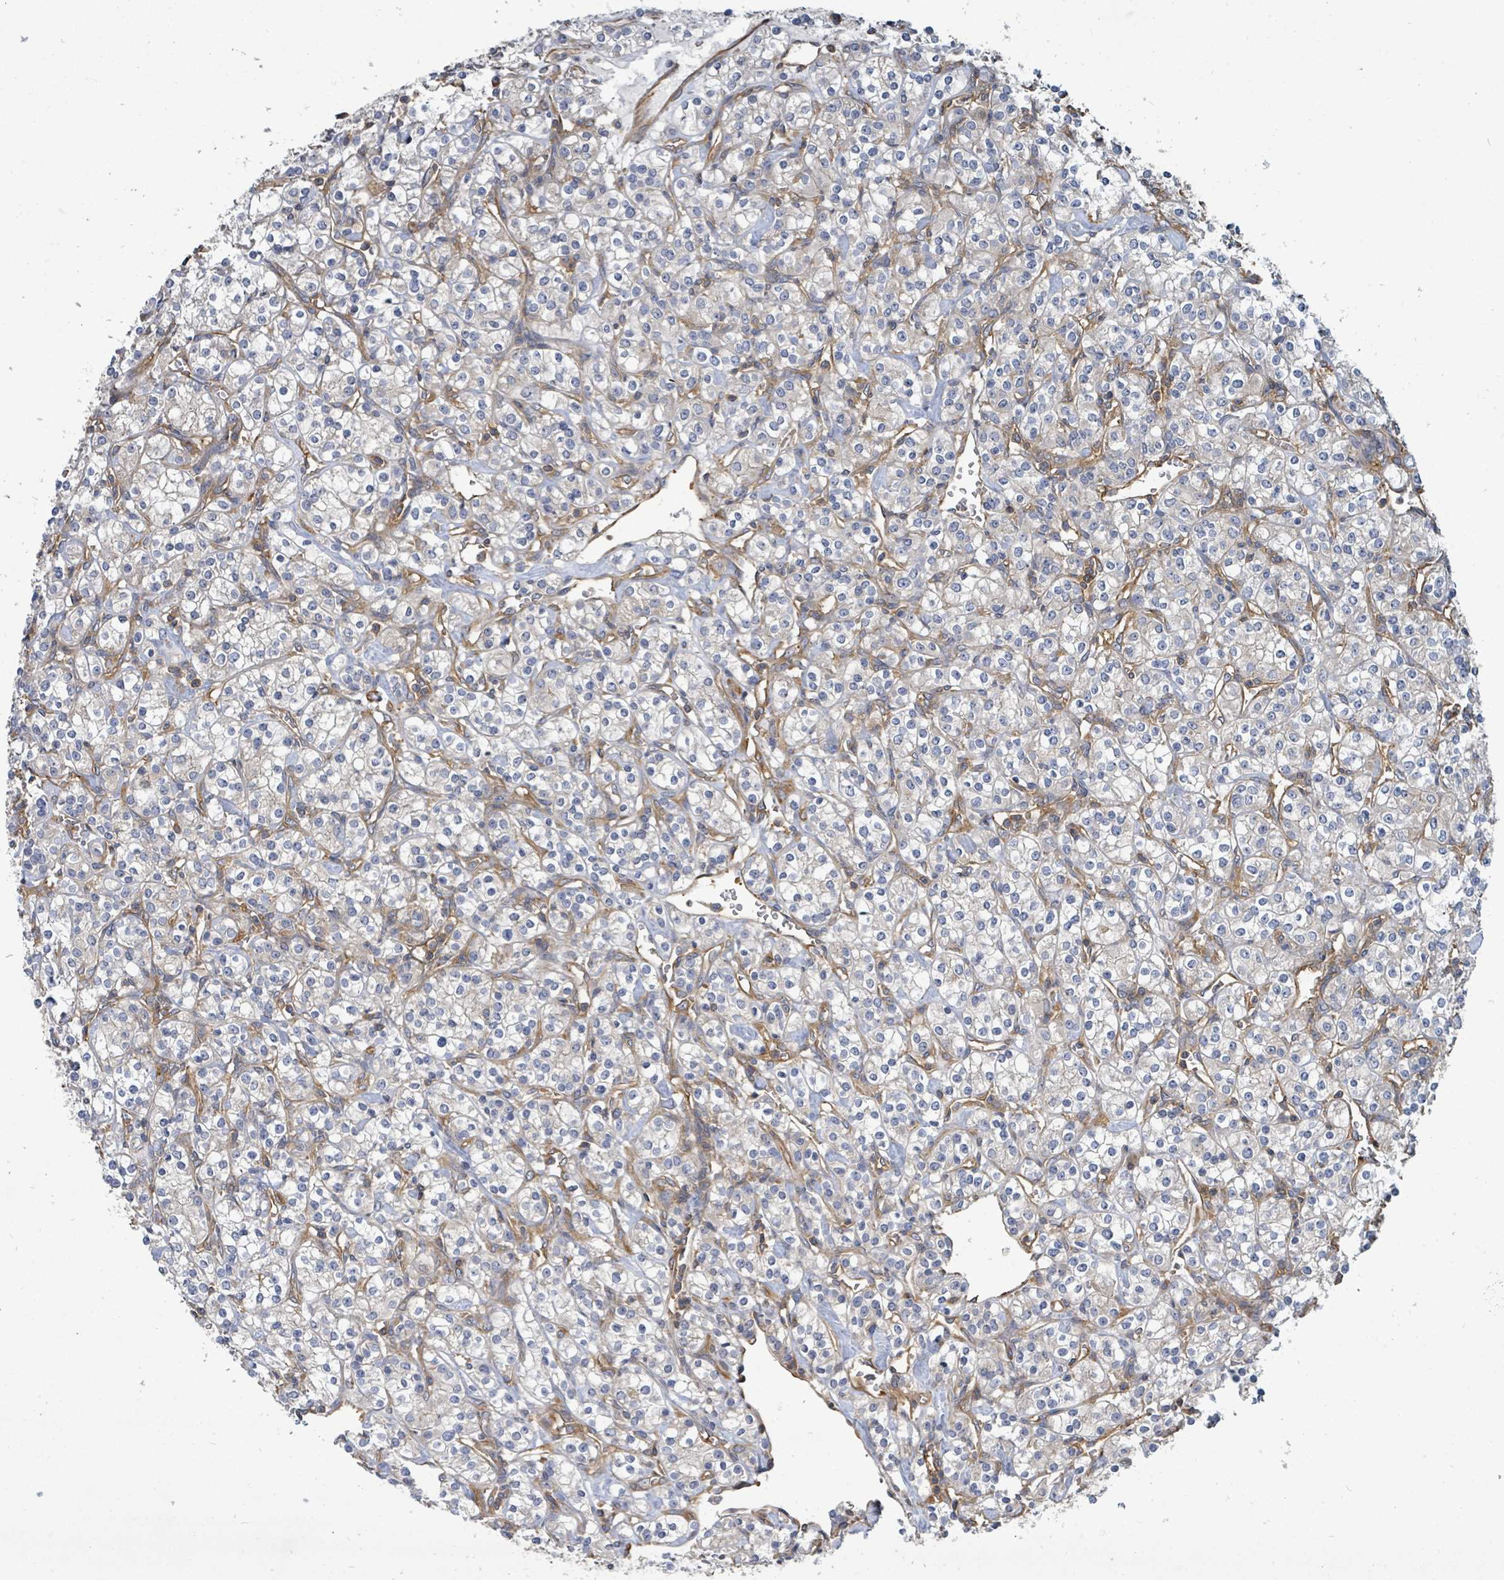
{"staining": {"intensity": "negative", "quantity": "none", "location": "none"}, "tissue": "renal cancer", "cell_type": "Tumor cells", "image_type": "cancer", "snomed": [{"axis": "morphology", "description": "Adenocarcinoma, NOS"}, {"axis": "topography", "description": "Kidney"}], "caption": "Immunohistochemical staining of adenocarcinoma (renal) demonstrates no significant expression in tumor cells.", "gene": "BOLA2B", "patient": {"sex": "male", "age": 77}}